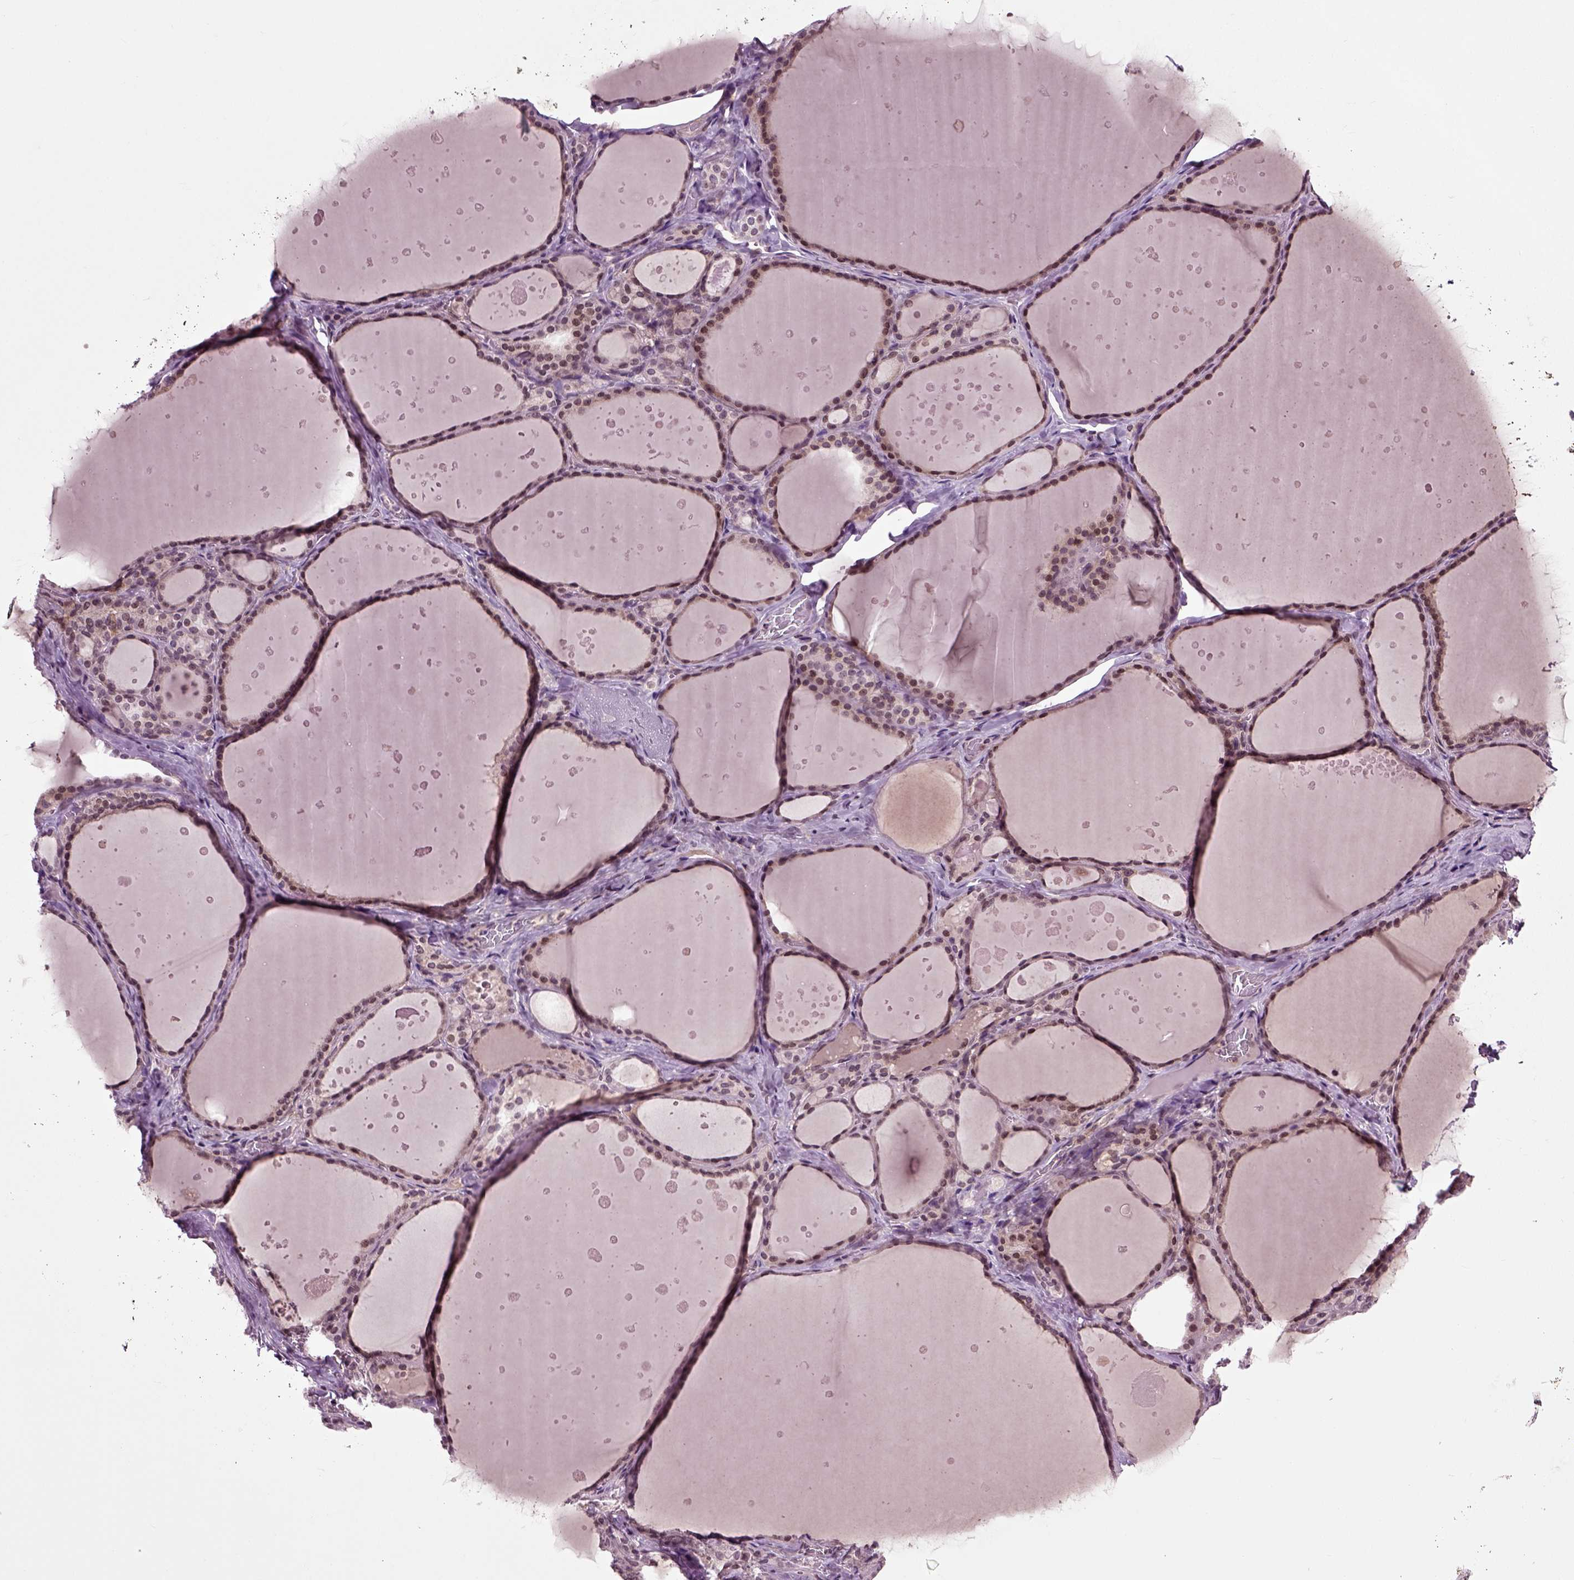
{"staining": {"intensity": "moderate", "quantity": "25%-75%", "location": "nuclear"}, "tissue": "thyroid gland", "cell_type": "Glandular cells", "image_type": "normal", "snomed": [{"axis": "morphology", "description": "Normal tissue, NOS"}, {"axis": "topography", "description": "Thyroid gland"}], "caption": "Glandular cells display medium levels of moderate nuclear expression in approximately 25%-75% of cells in unremarkable thyroid gland. Nuclei are stained in blue.", "gene": "KNSTRN", "patient": {"sex": "male", "age": 63}}